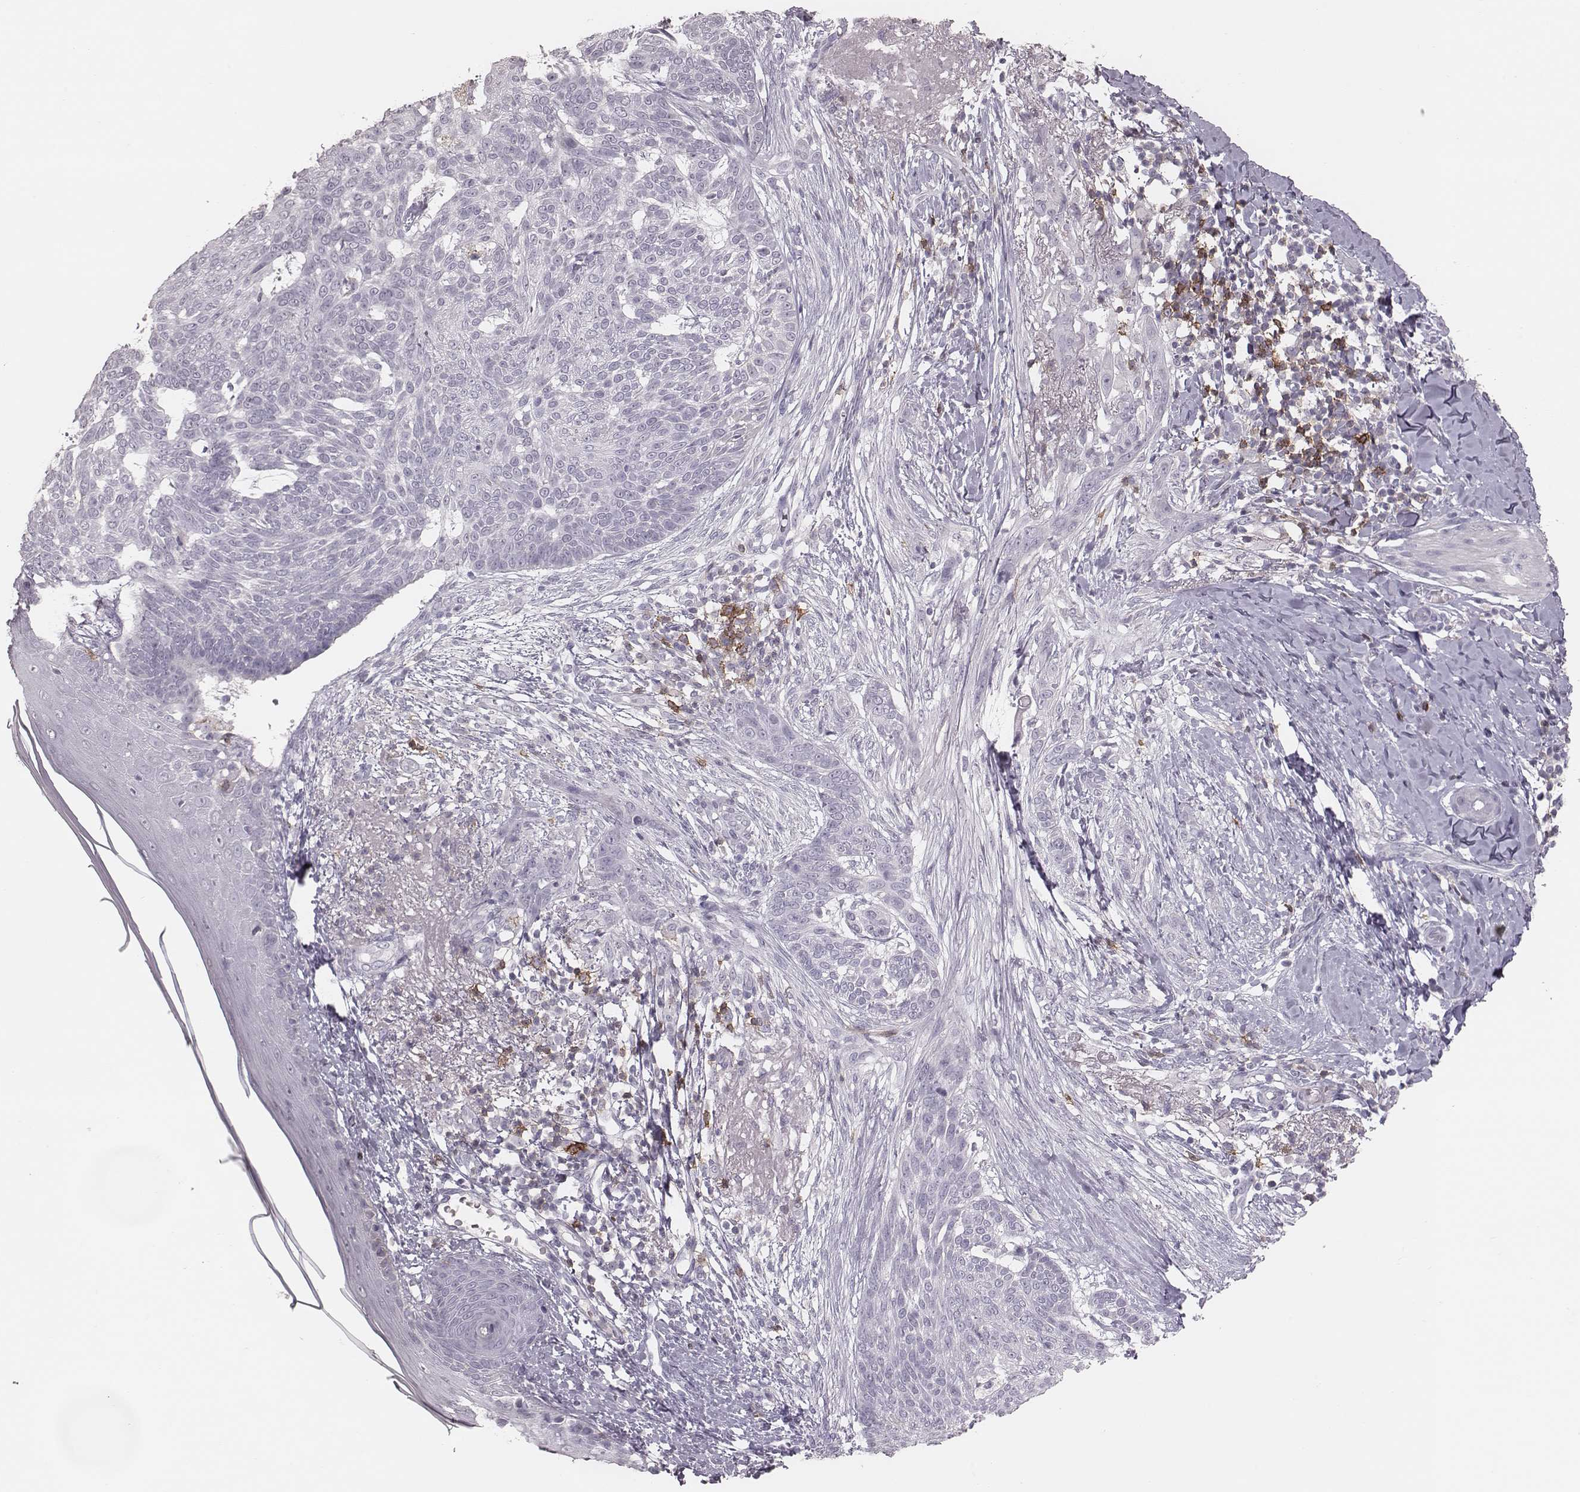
{"staining": {"intensity": "negative", "quantity": "none", "location": "none"}, "tissue": "skin cancer", "cell_type": "Tumor cells", "image_type": "cancer", "snomed": [{"axis": "morphology", "description": "Normal tissue, NOS"}, {"axis": "morphology", "description": "Basal cell carcinoma"}, {"axis": "topography", "description": "Skin"}], "caption": "The image exhibits no significant expression in tumor cells of basal cell carcinoma (skin).", "gene": "PDCD1", "patient": {"sex": "male", "age": 84}}